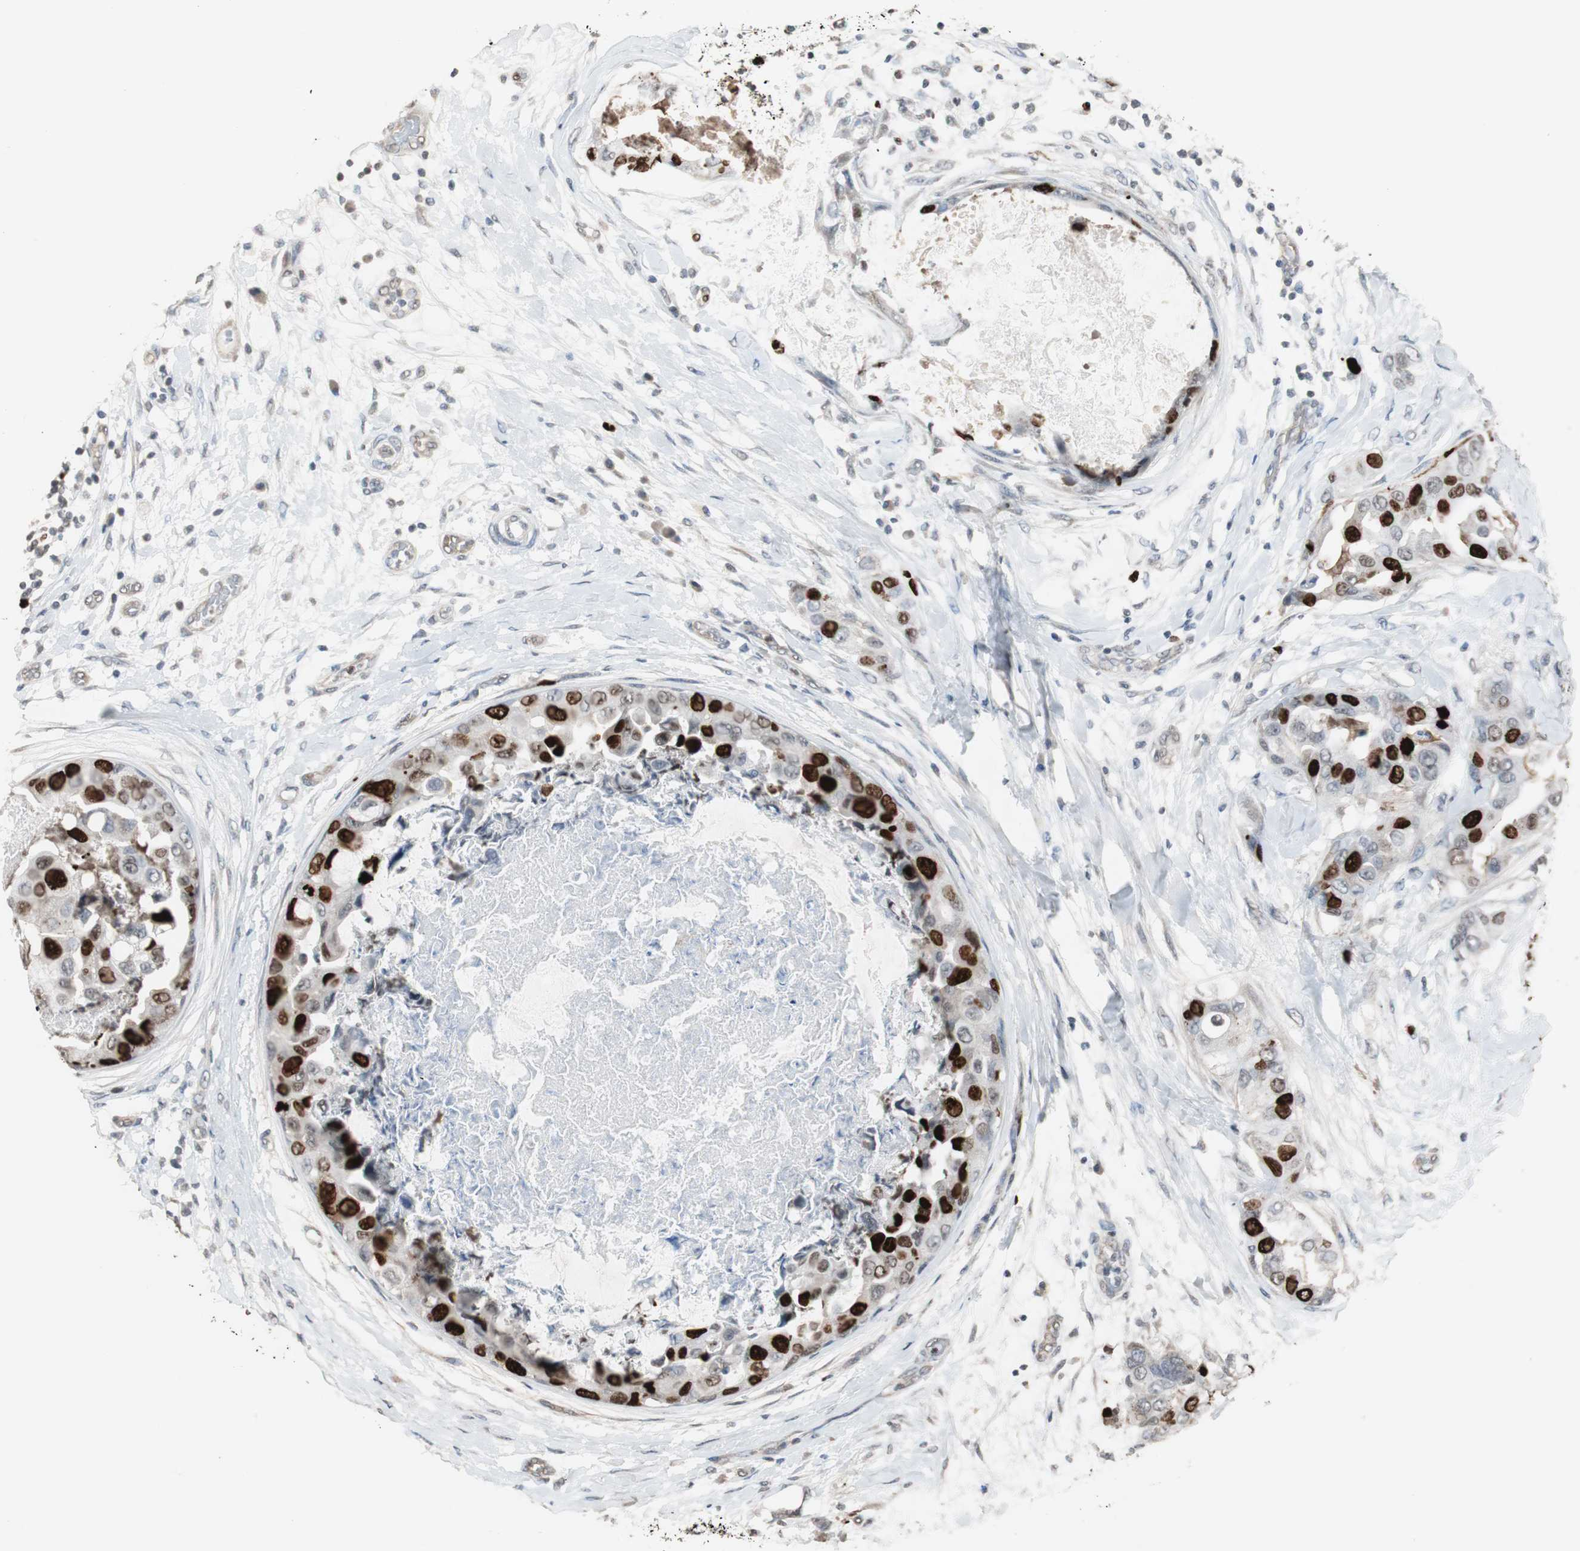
{"staining": {"intensity": "strong", "quantity": "25%-75%", "location": "nuclear"}, "tissue": "breast cancer", "cell_type": "Tumor cells", "image_type": "cancer", "snomed": [{"axis": "morphology", "description": "Duct carcinoma"}, {"axis": "topography", "description": "Breast"}], "caption": "Breast cancer stained with DAB (3,3'-diaminobenzidine) IHC reveals high levels of strong nuclear positivity in approximately 25%-75% of tumor cells.", "gene": "TOP2A", "patient": {"sex": "female", "age": 40}}